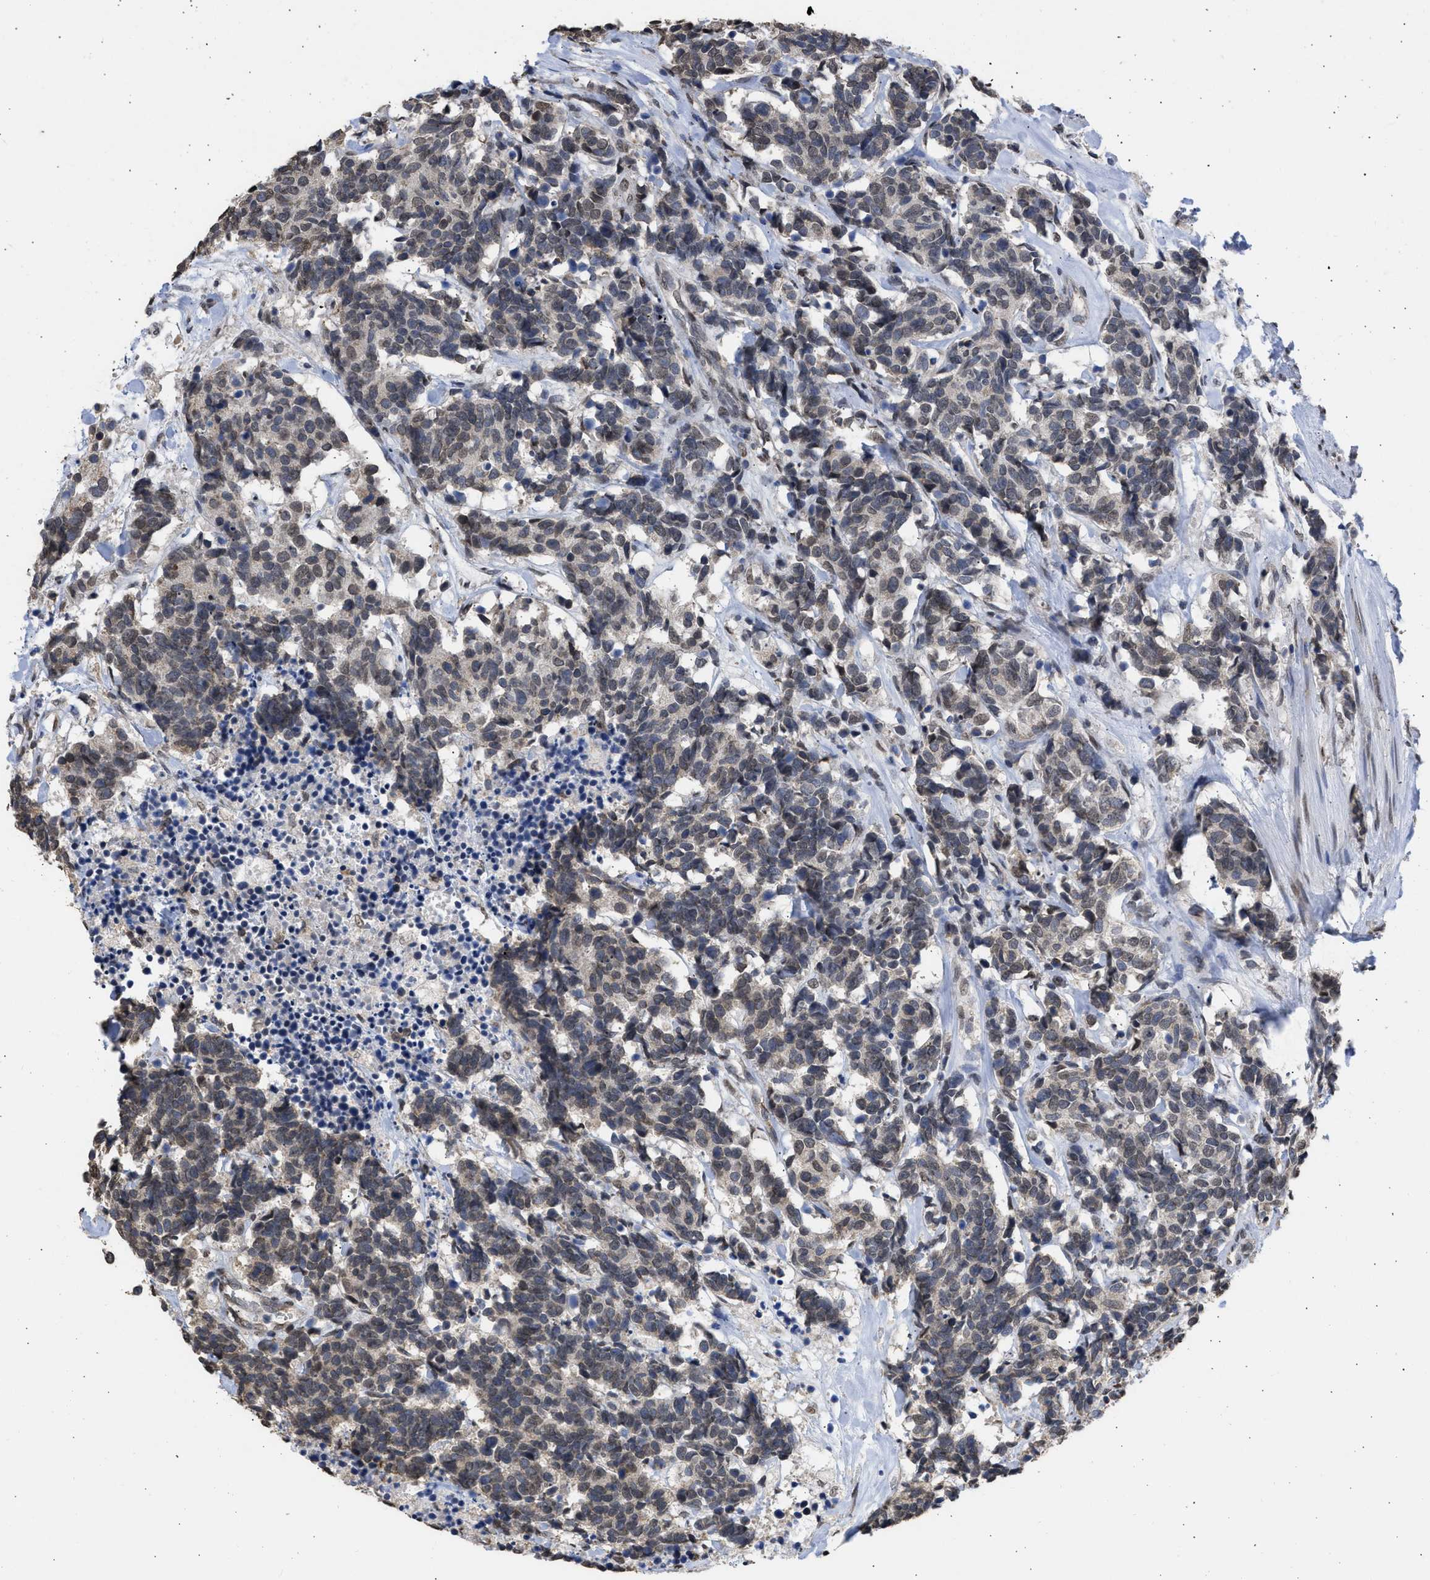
{"staining": {"intensity": "negative", "quantity": "none", "location": "none"}, "tissue": "carcinoid", "cell_type": "Tumor cells", "image_type": "cancer", "snomed": [{"axis": "morphology", "description": "Carcinoma, NOS"}, {"axis": "morphology", "description": "Carcinoid, malignant, NOS"}, {"axis": "topography", "description": "Urinary bladder"}], "caption": "Tumor cells show no significant expression in carcinoid.", "gene": "NUP35", "patient": {"sex": "male", "age": 57}}